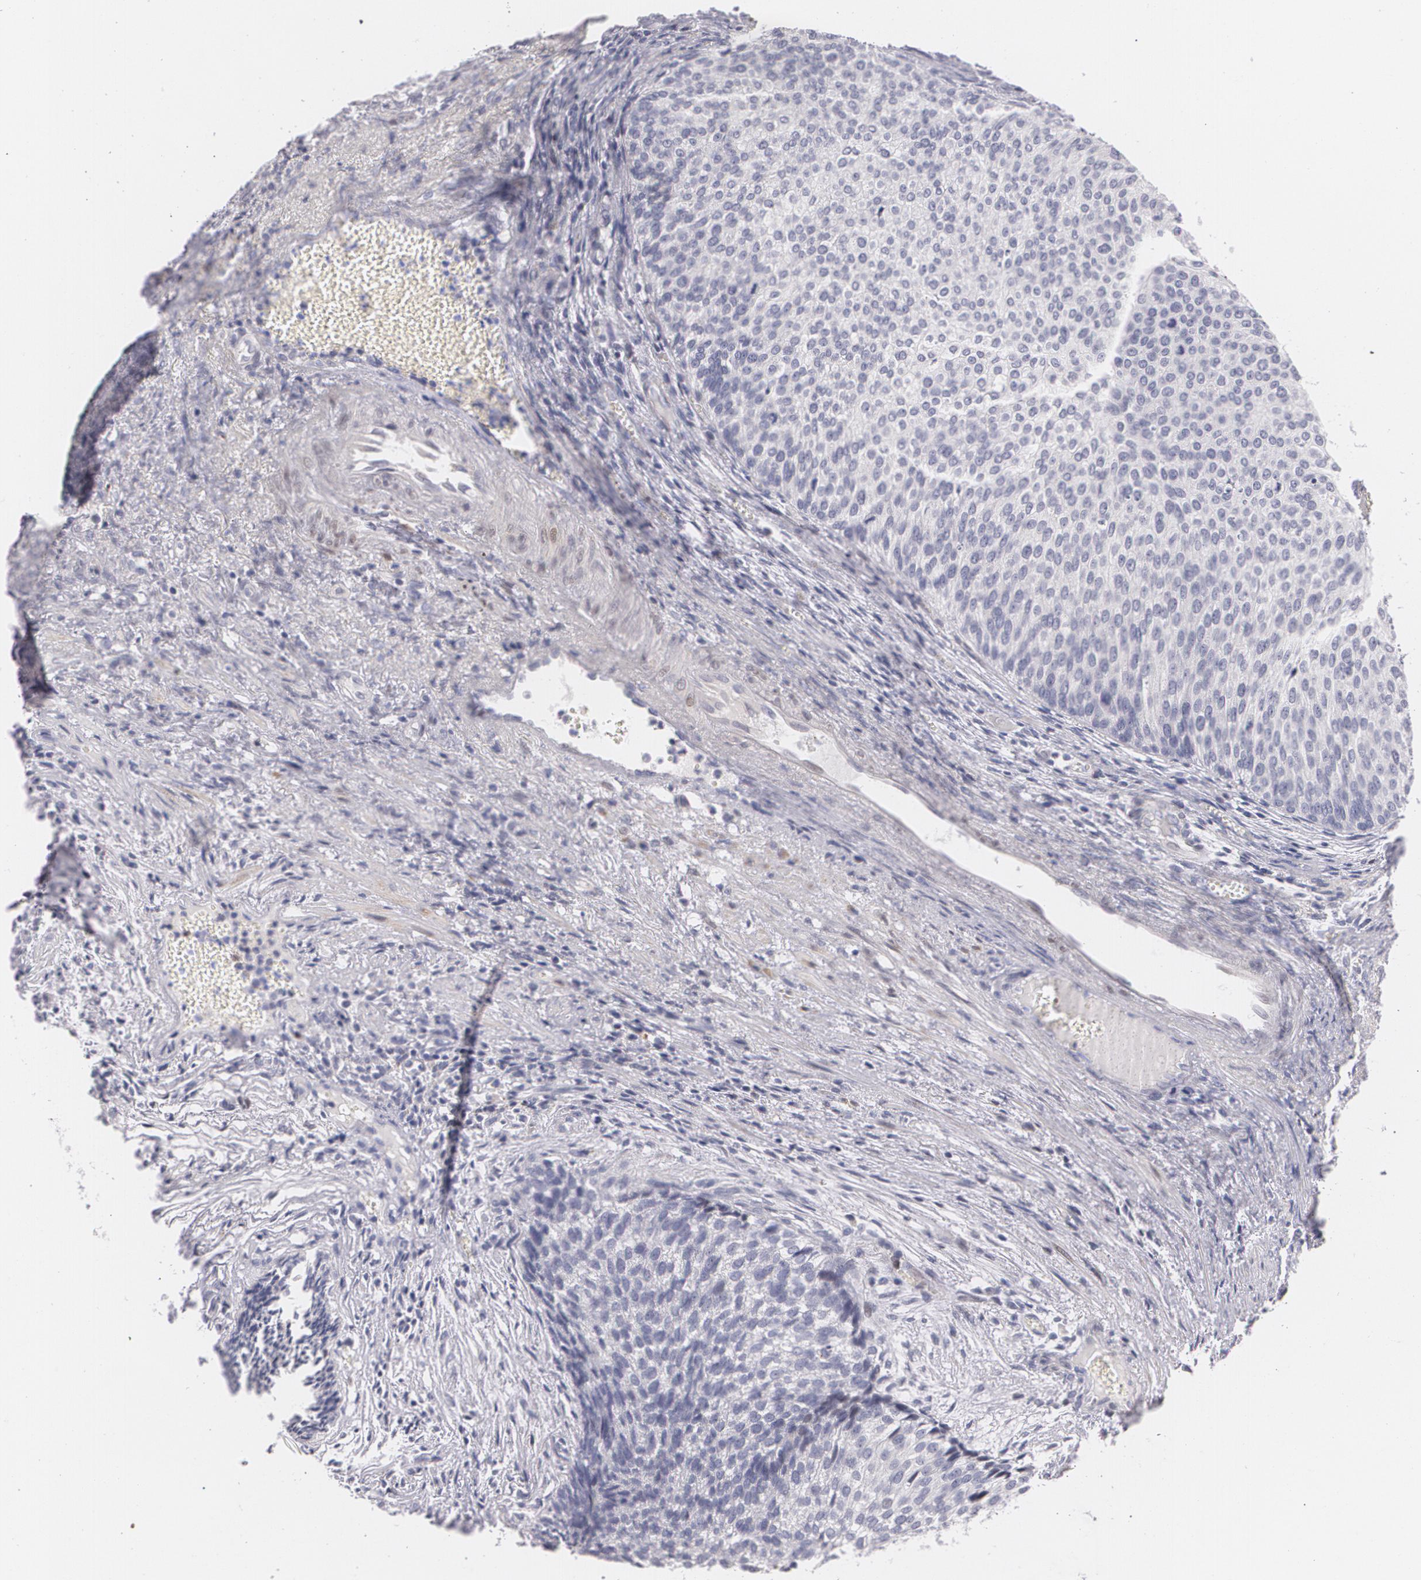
{"staining": {"intensity": "weak", "quantity": "<25%", "location": "nuclear"}, "tissue": "urothelial cancer", "cell_type": "Tumor cells", "image_type": "cancer", "snomed": [{"axis": "morphology", "description": "Urothelial carcinoma, Low grade"}, {"axis": "topography", "description": "Urinary bladder"}], "caption": "This image is of urothelial carcinoma (low-grade) stained with IHC to label a protein in brown with the nuclei are counter-stained blue. There is no expression in tumor cells.", "gene": "ZBTB16", "patient": {"sex": "male", "age": 84}}